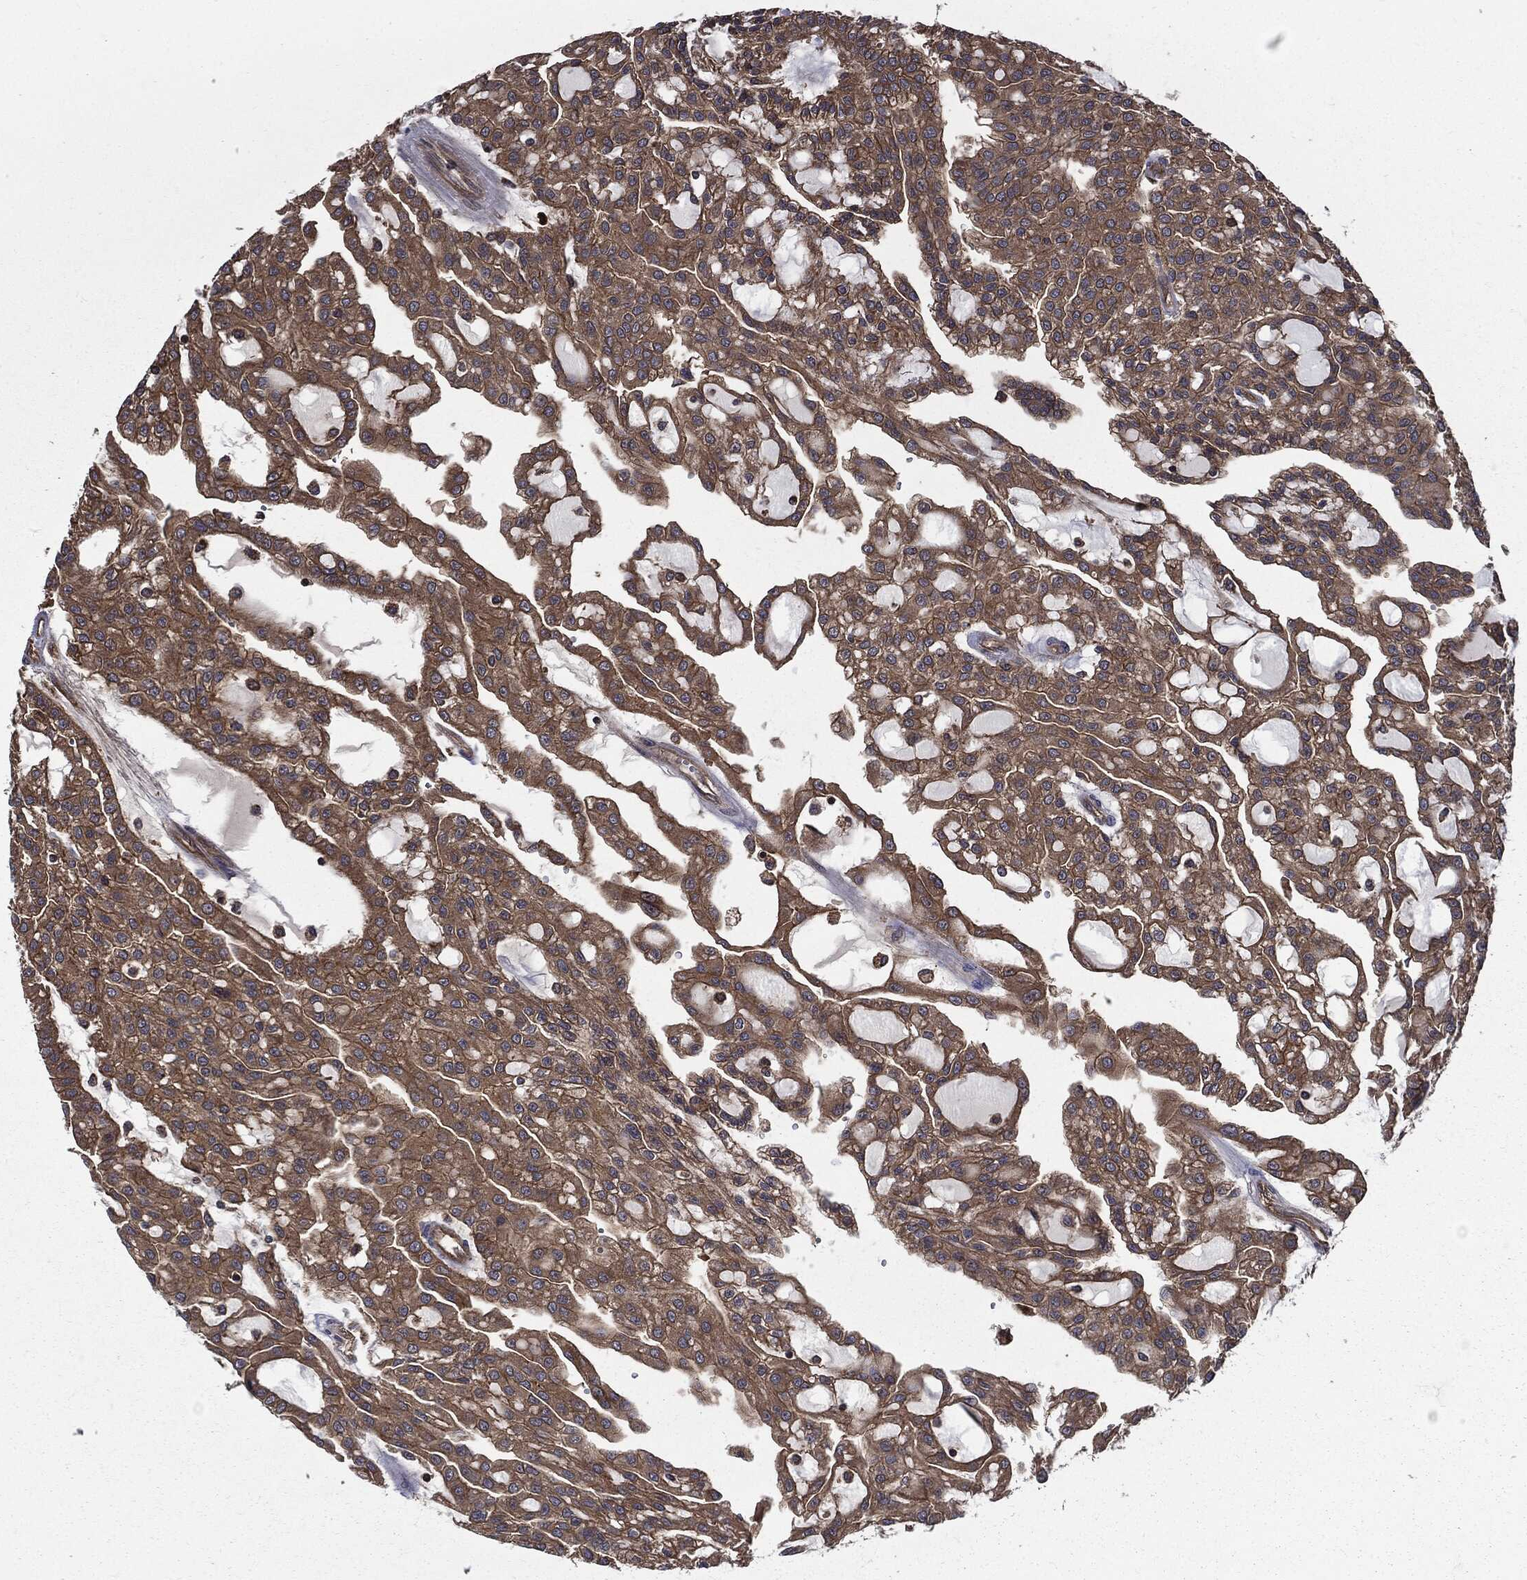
{"staining": {"intensity": "moderate", "quantity": ">75%", "location": "cytoplasmic/membranous"}, "tissue": "renal cancer", "cell_type": "Tumor cells", "image_type": "cancer", "snomed": [{"axis": "morphology", "description": "Adenocarcinoma, NOS"}, {"axis": "topography", "description": "Kidney"}], "caption": "Moderate cytoplasmic/membranous protein staining is present in about >75% of tumor cells in renal adenocarcinoma. (DAB (3,3'-diaminobenzidine) IHC with brightfield microscopy, high magnification).", "gene": "PDCD6IP", "patient": {"sex": "male", "age": 63}}